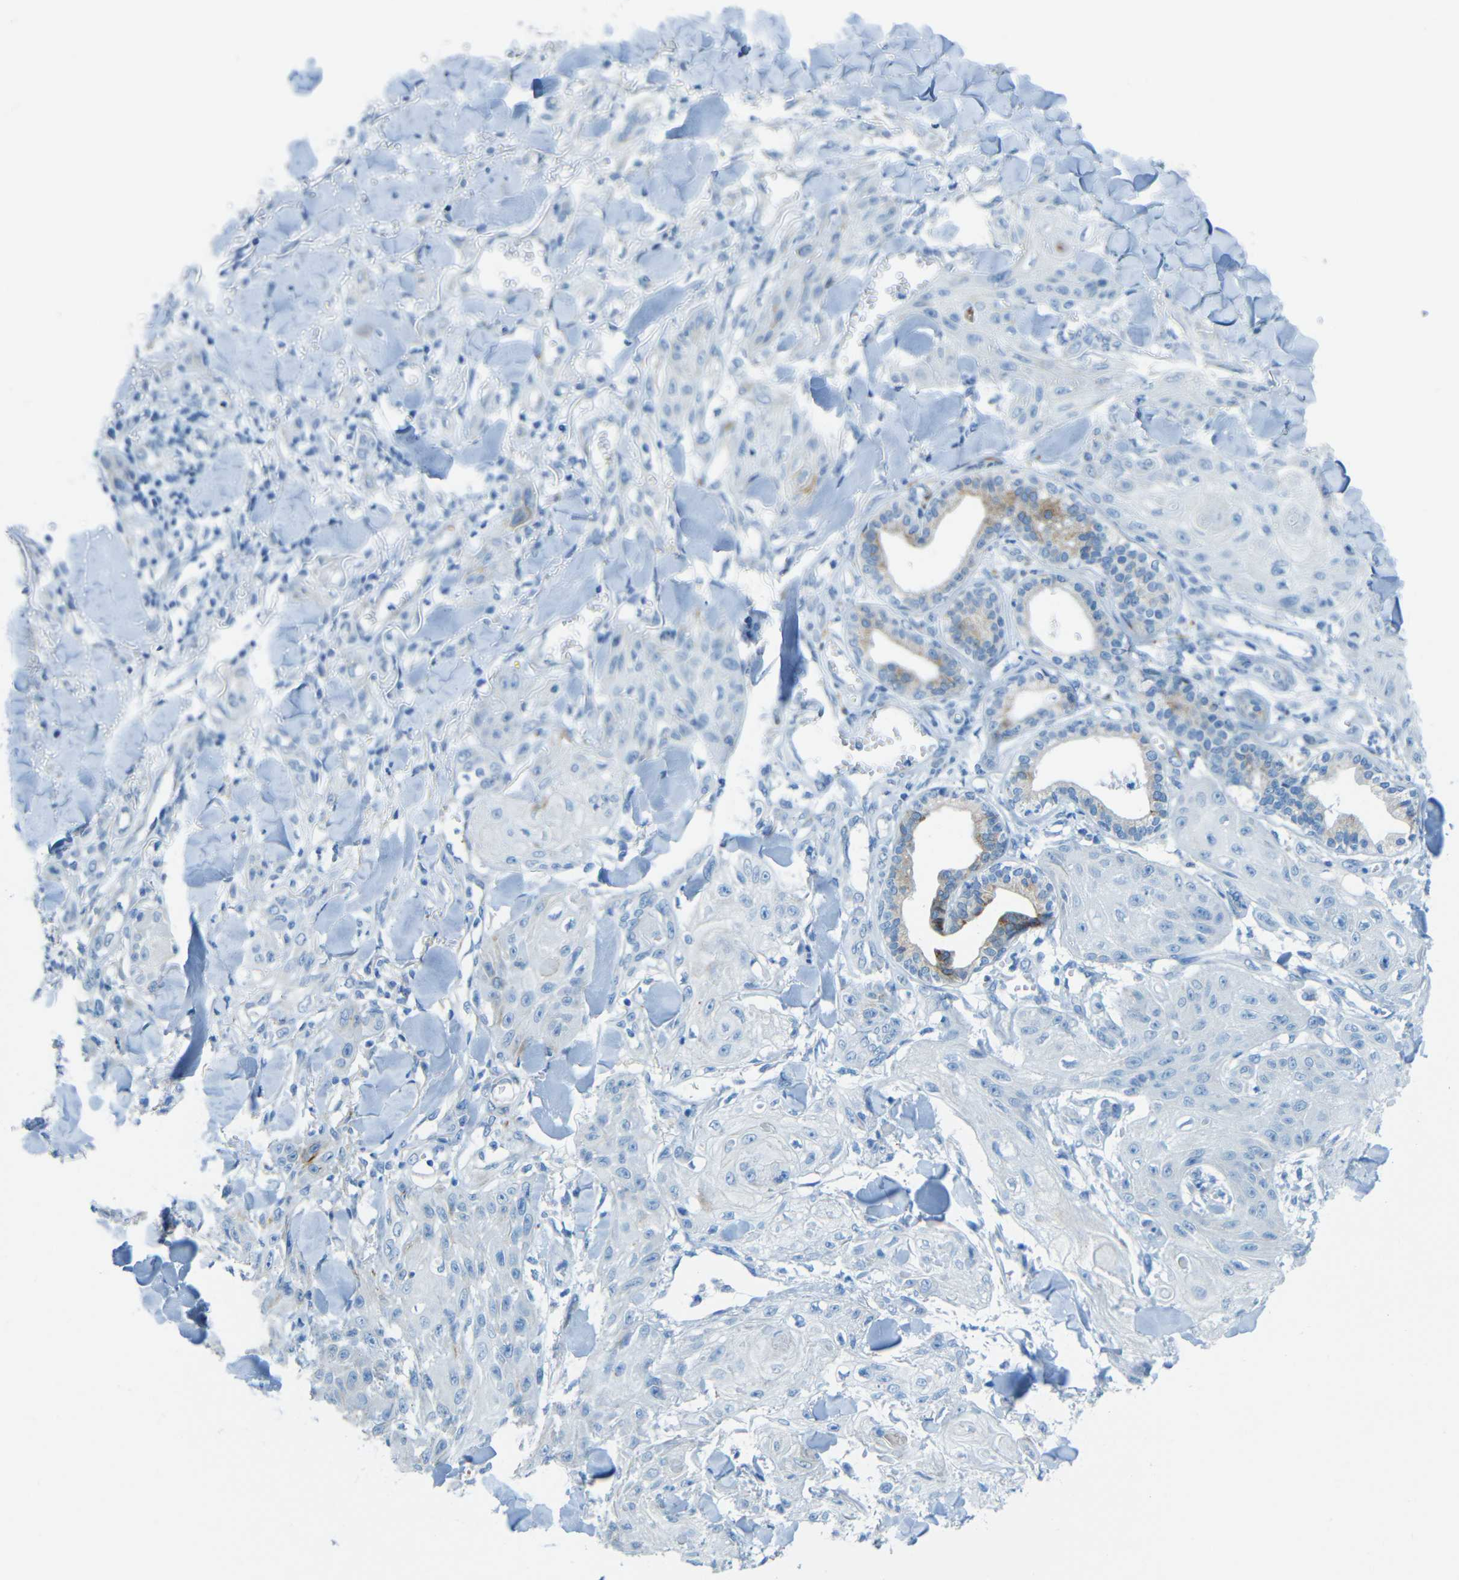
{"staining": {"intensity": "negative", "quantity": "none", "location": "none"}, "tissue": "skin cancer", "cell_type": "Tumor cells", "image_type": "cancer", "snomed": [{"axis": "morphology", "description": "Squamous cell carcinoma, NOS"}, {"axis": "topography", "description": "Skin"}], "caption": "The histopathology image shows no staining of tumor cells in skin squamous cell carcinoma. The staining is performed using DAB brown chromogen with nuclei counter-stained in using hematoxylin.", "gene": "TUBB4B", "patient": {"sex": "male", "age": 74}}